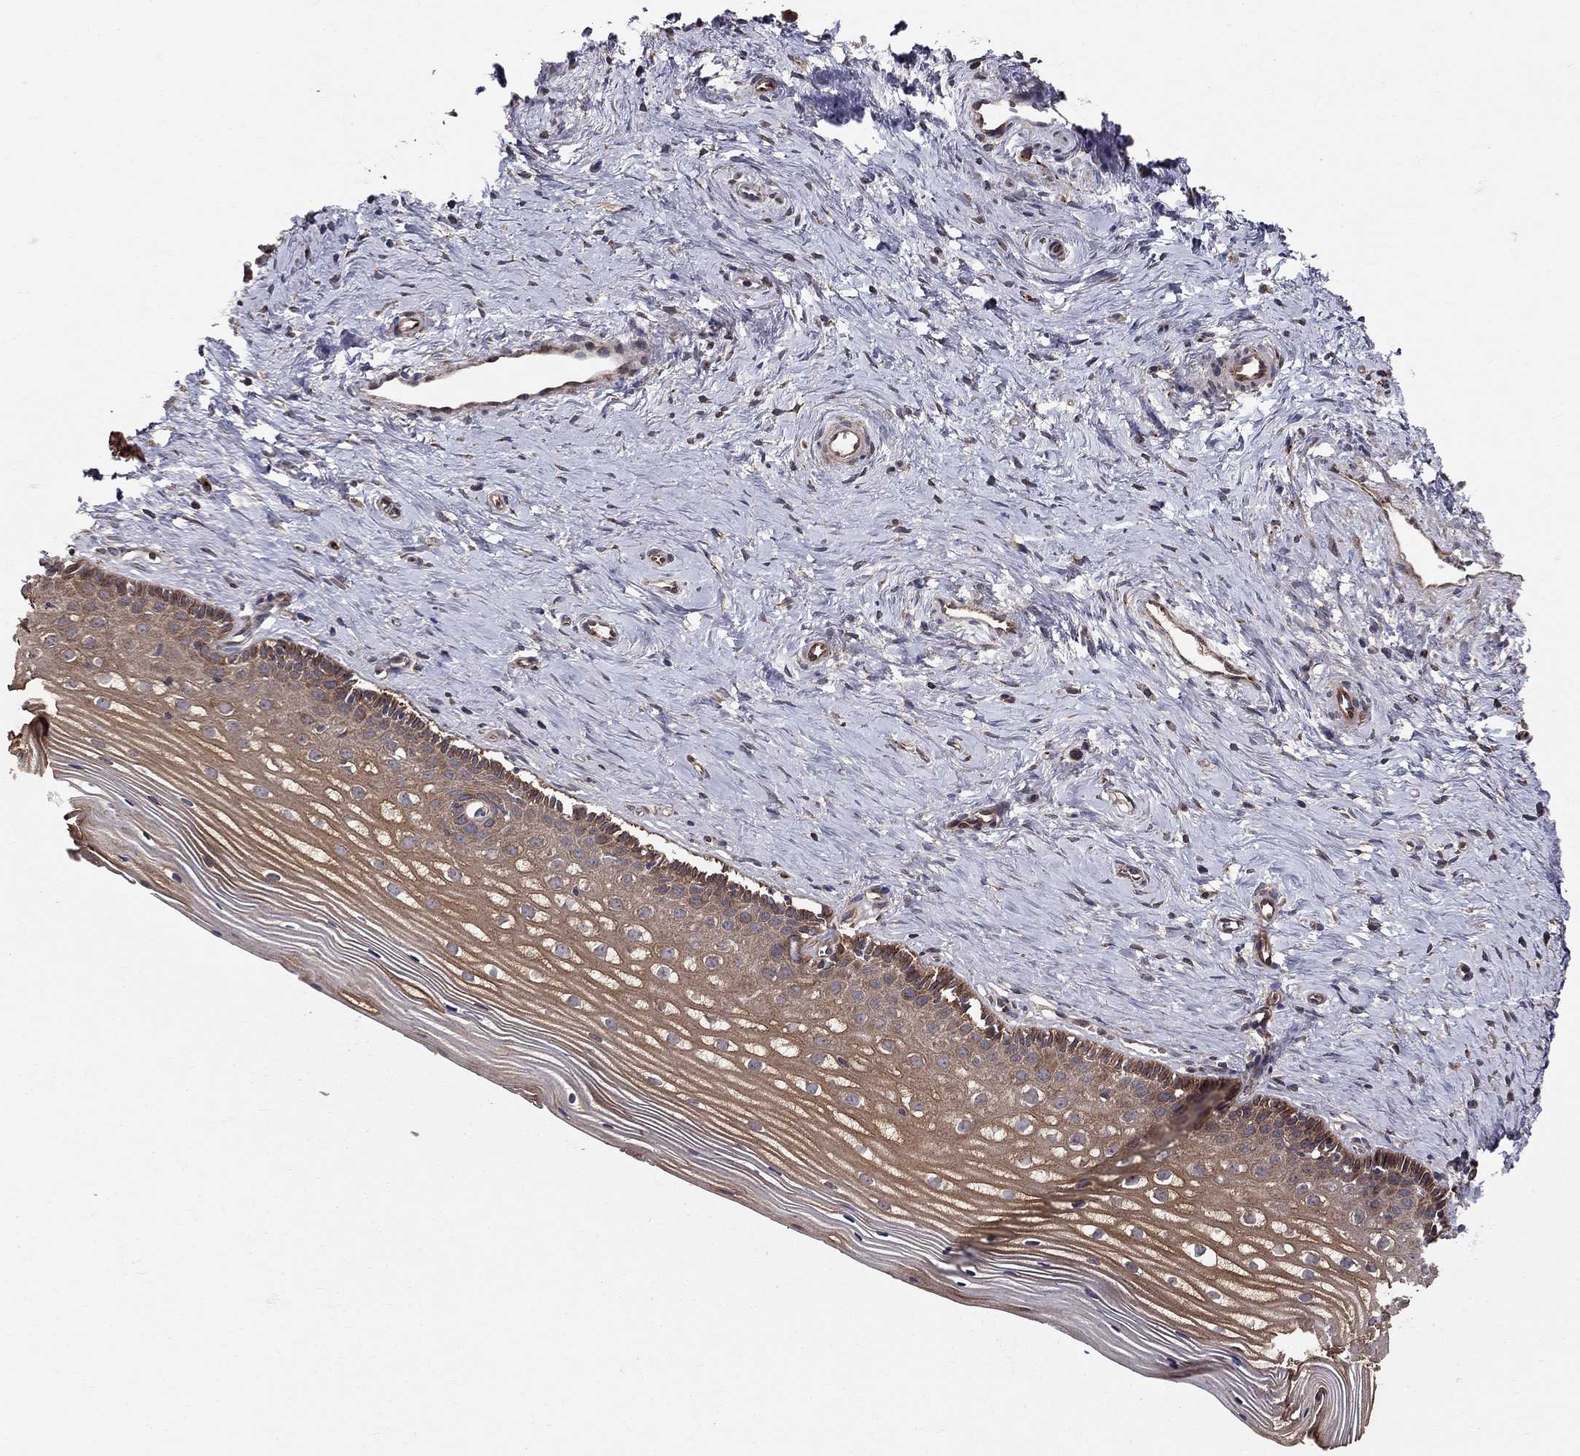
{"staining": {"intensity": "moderate", "quantity": "25%-75%", "location": "cytoplasmic/membranous"}, "tissue": "cervix", "cell_type": "Glandular cells", "image_type": "normal", "snomed": [{"axis": "morphology", "description": "Normal tissue, NOS"}, {"axis": "topography", "description": "Cervix"}], "caption": "High-magnification brightfield microscopy of unremarkable cervix stained with DAB (brown) and counterstained with hematoxylin (blue). glandular cells exhibit moderate cytoplasmic/membranous staining is present in about25%-75% of cells.", "gene": "BMERB1", "patient": {"sex": "female", "age": 40}}